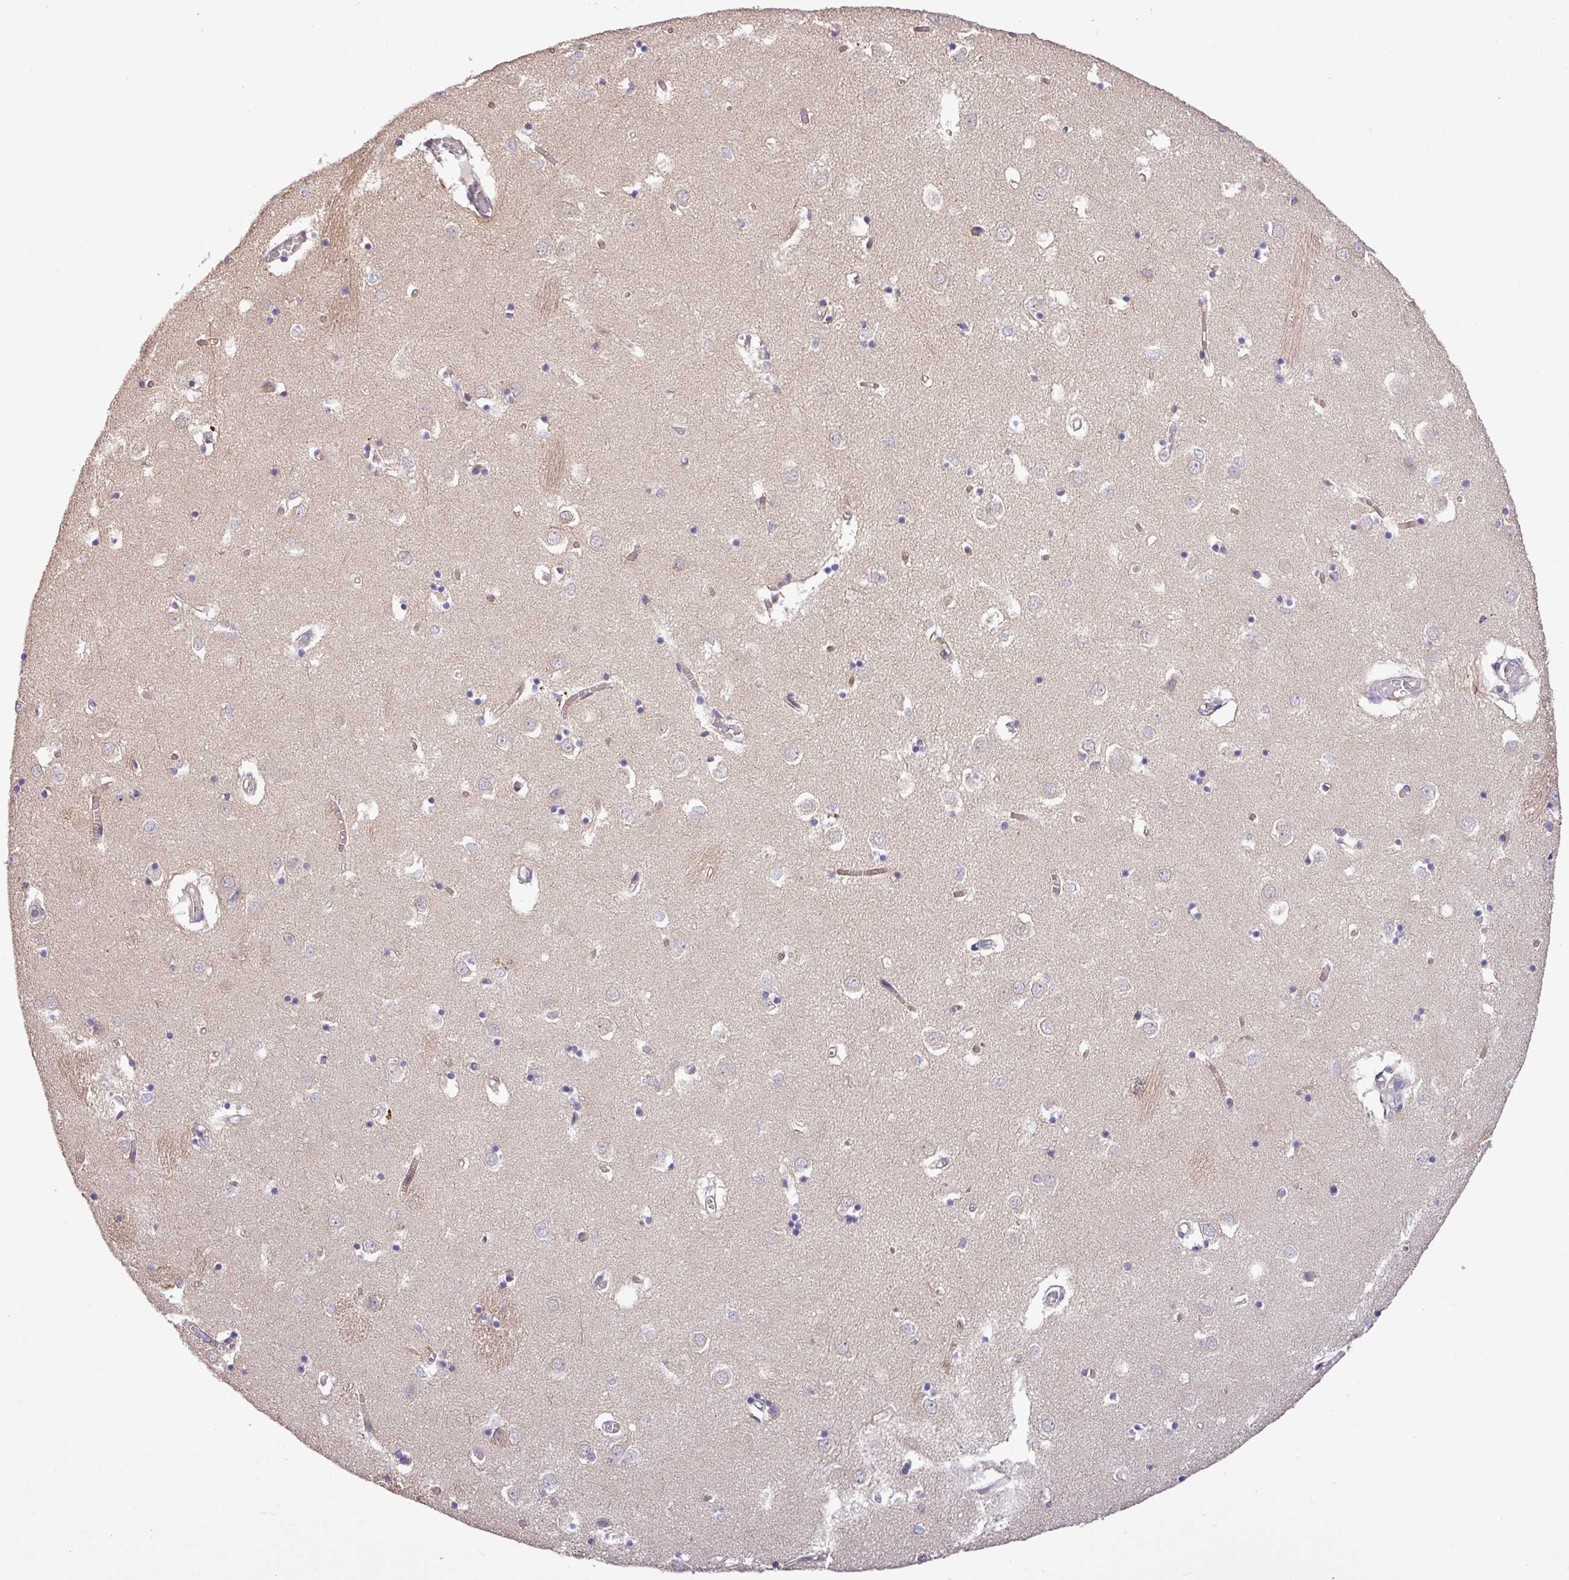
{"staining": {"intensity": "negative", "quantity": "none", "location": "none"}, "tissue": "caudate", "cell_type": "Glial cells", "image_type": "normal", "snomed": [{"axis": "morphology", "description": "Normal tissue, NOS"}, {"axis": "topography", "description": "Lateral ventricle wall"}], "caption": "Immunohistochemistry (IHC) histopathology image of normal caudate: human caudate stained with DAB exhibits no significant protein expression in glial cells.", "gene": "MEGF6", "patient": {"sex": "male", "age": 70}}